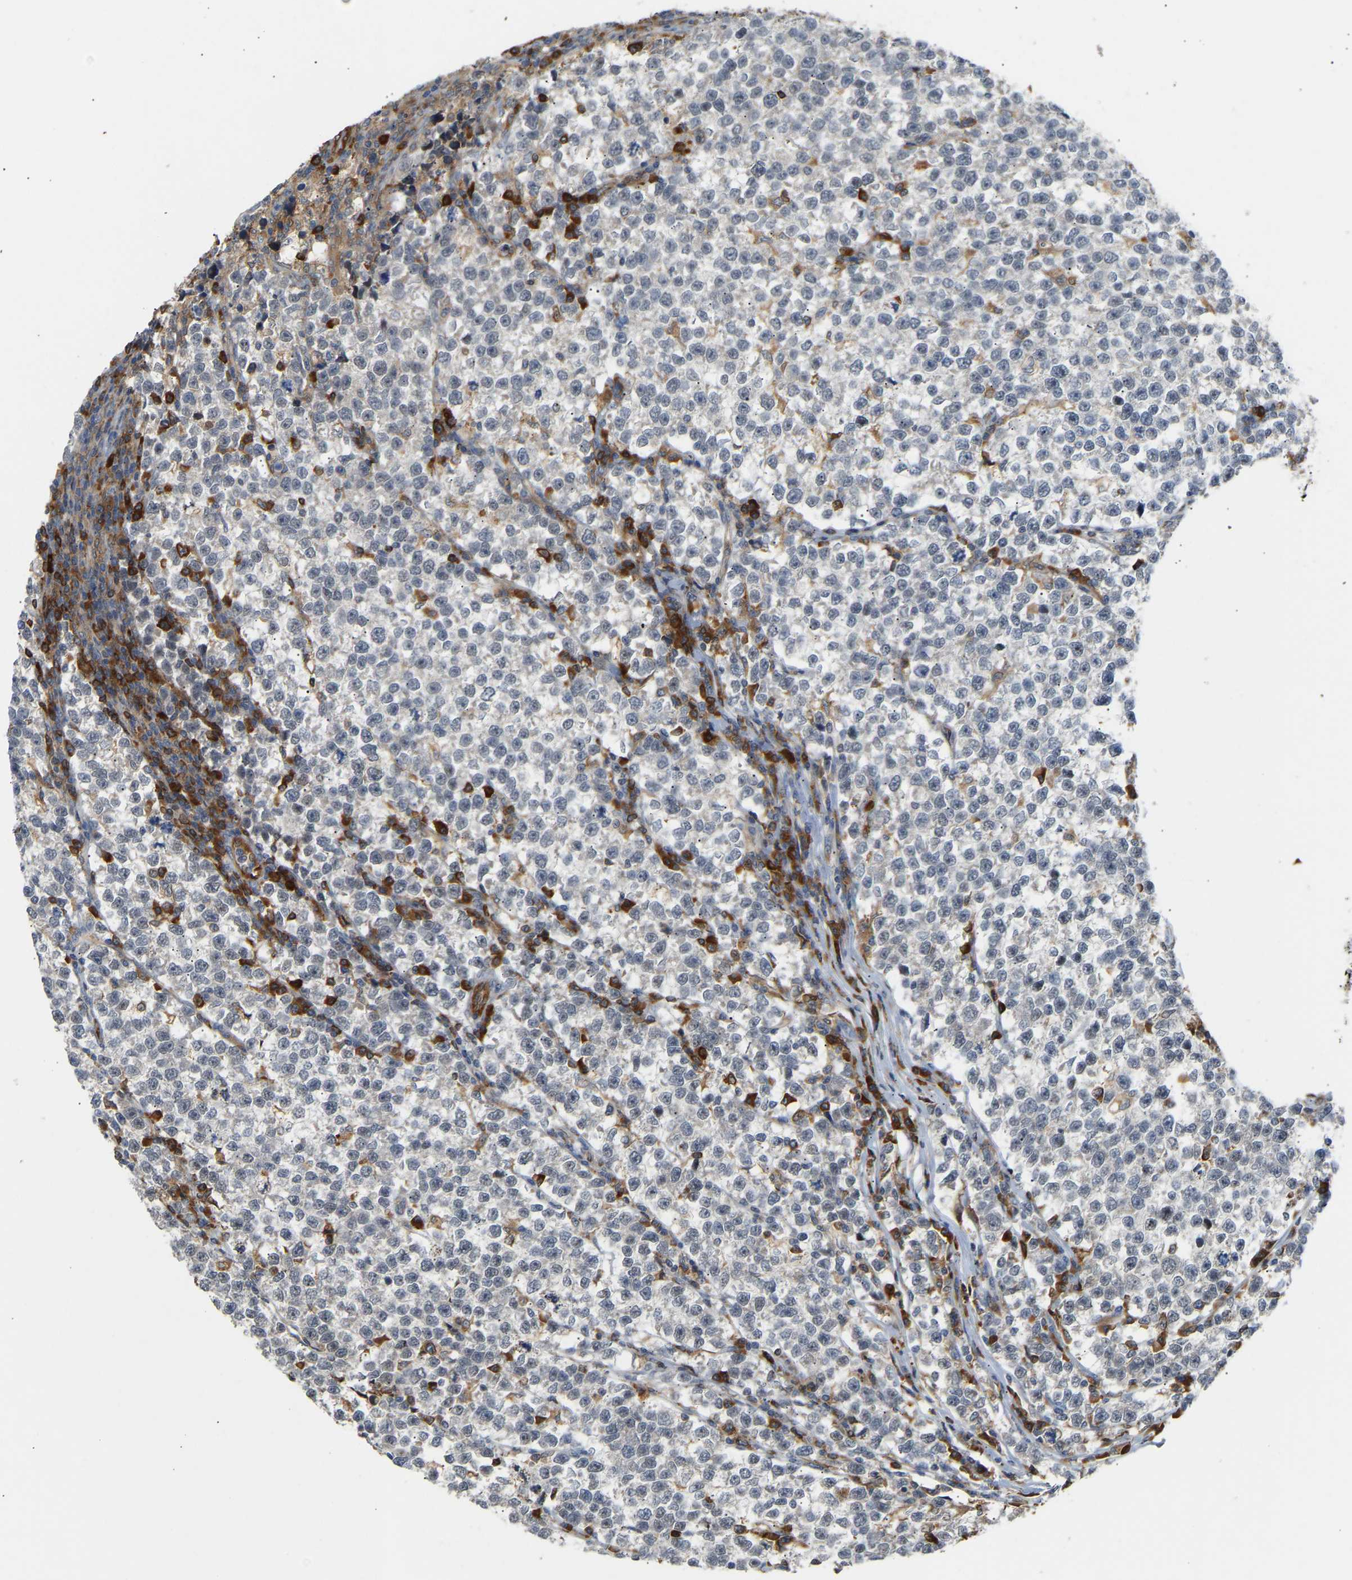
{"staining": {"intensity": "negative", "quantity": "none", "location": "none"}, "tissue": "testis cancer", "cell_type": "Tumor cells", "image_type": "cancer", "snomed": [{"axis": "morphology", "description": "Normal tissue, NOS"}, {"axis": "morphology", "description": "Seminoma, NOS"}, {"axis": "topography", "description": "Testis"}], "caption": "Immunohistochemical staining of testis cancer displays no significant staining in tumor cells.", "gene": "PLCG2", "patient": {"sex": "male", "age": 43}}